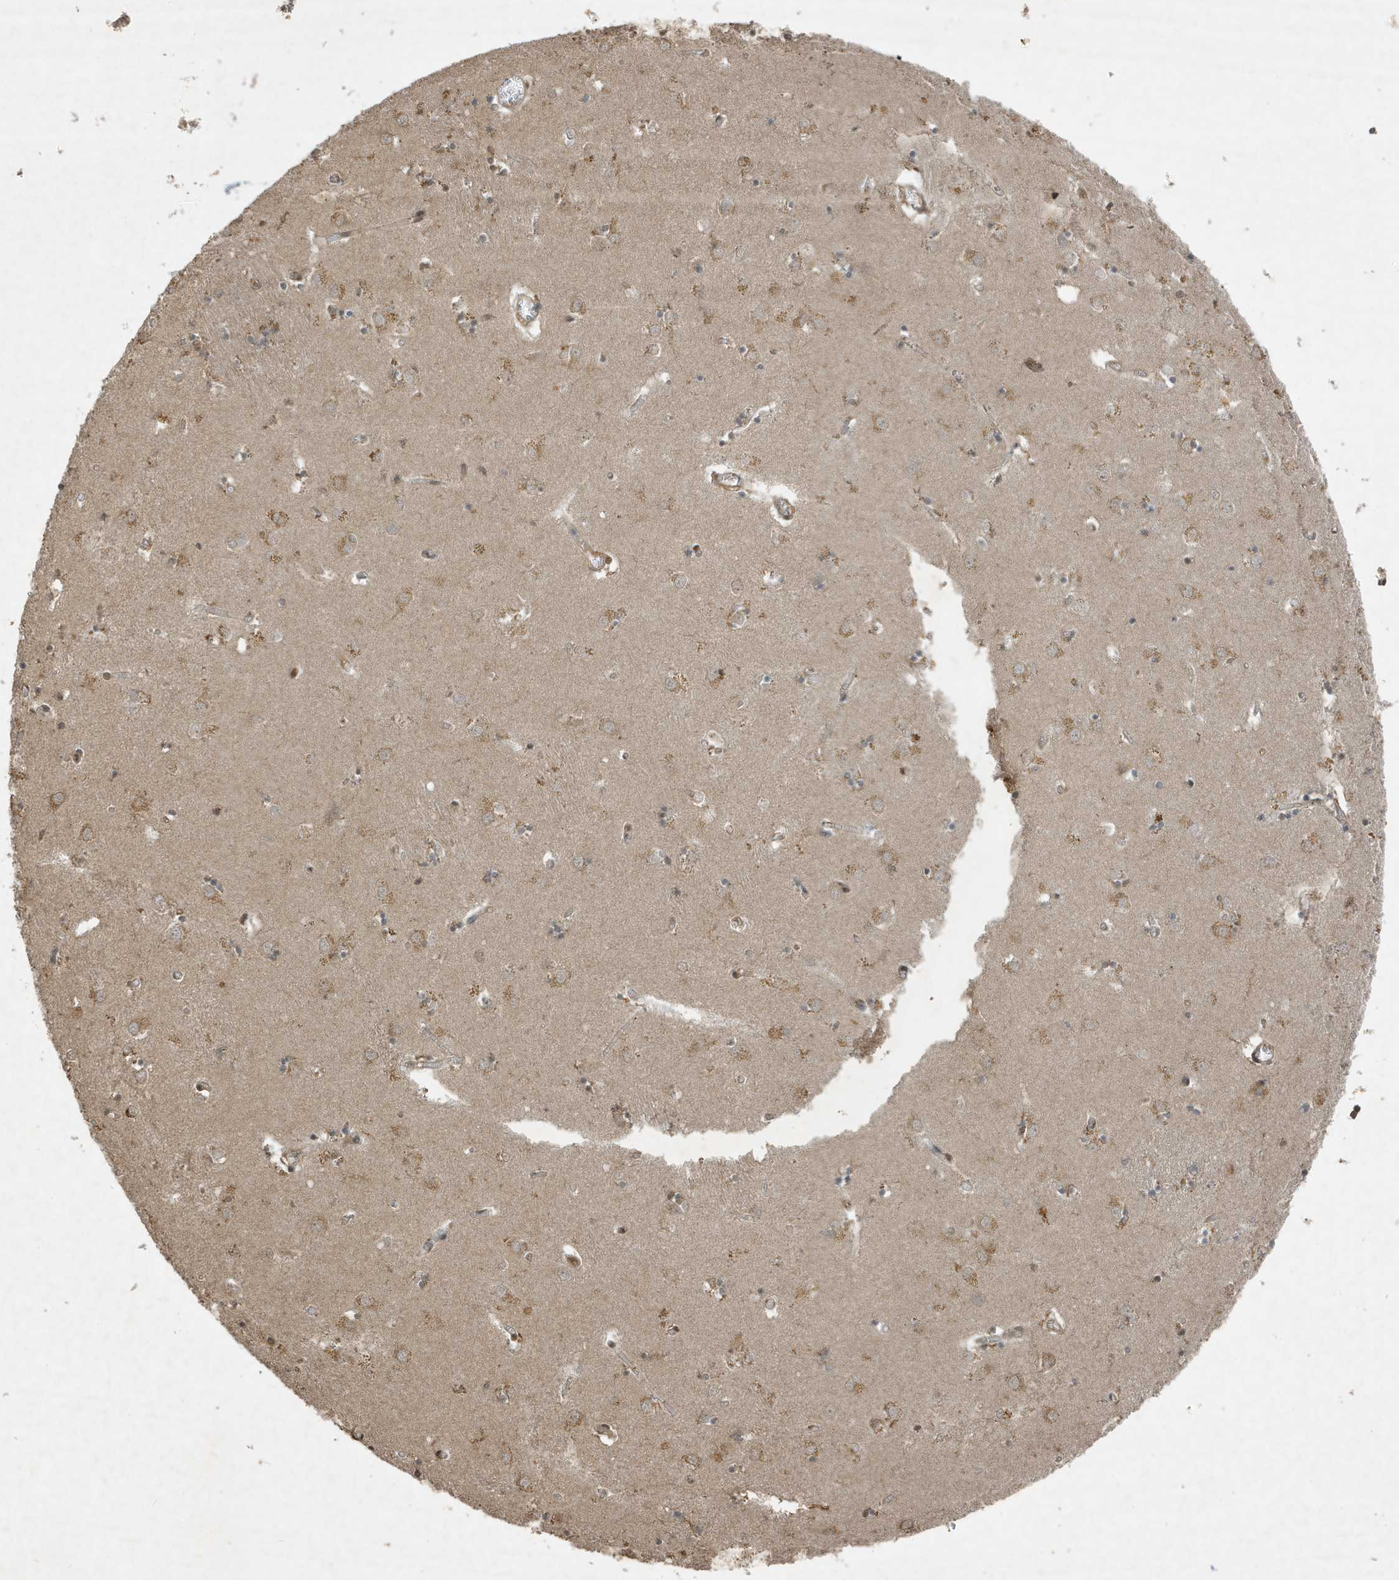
{"staining": {"intensity": "weak", "quantity": "<25%", "location": "cytoplasmic/membranous"}, "tissue": "caudate", "cell_type": "Glial cells", "image_type": "normal", "snomed": [{"axis": "morphology", "description": "Normal tissue, NOS"}, {"axis": "topography", "description": "Lateral ventricle wall"}], "caption": "Immunohistochemistry (IHC) histopathology image of normal caudate: human caudate stained with DAB exhibits no significant protein positivity in glial cells. (Stains: DAB immunohistochemistry (IHC) with hematoxylin counter stain, Microscopy: brightfield microscopy at high magnification).", "gene": "HSPA1A", "patient": {"sex": "male", "age": 70}}